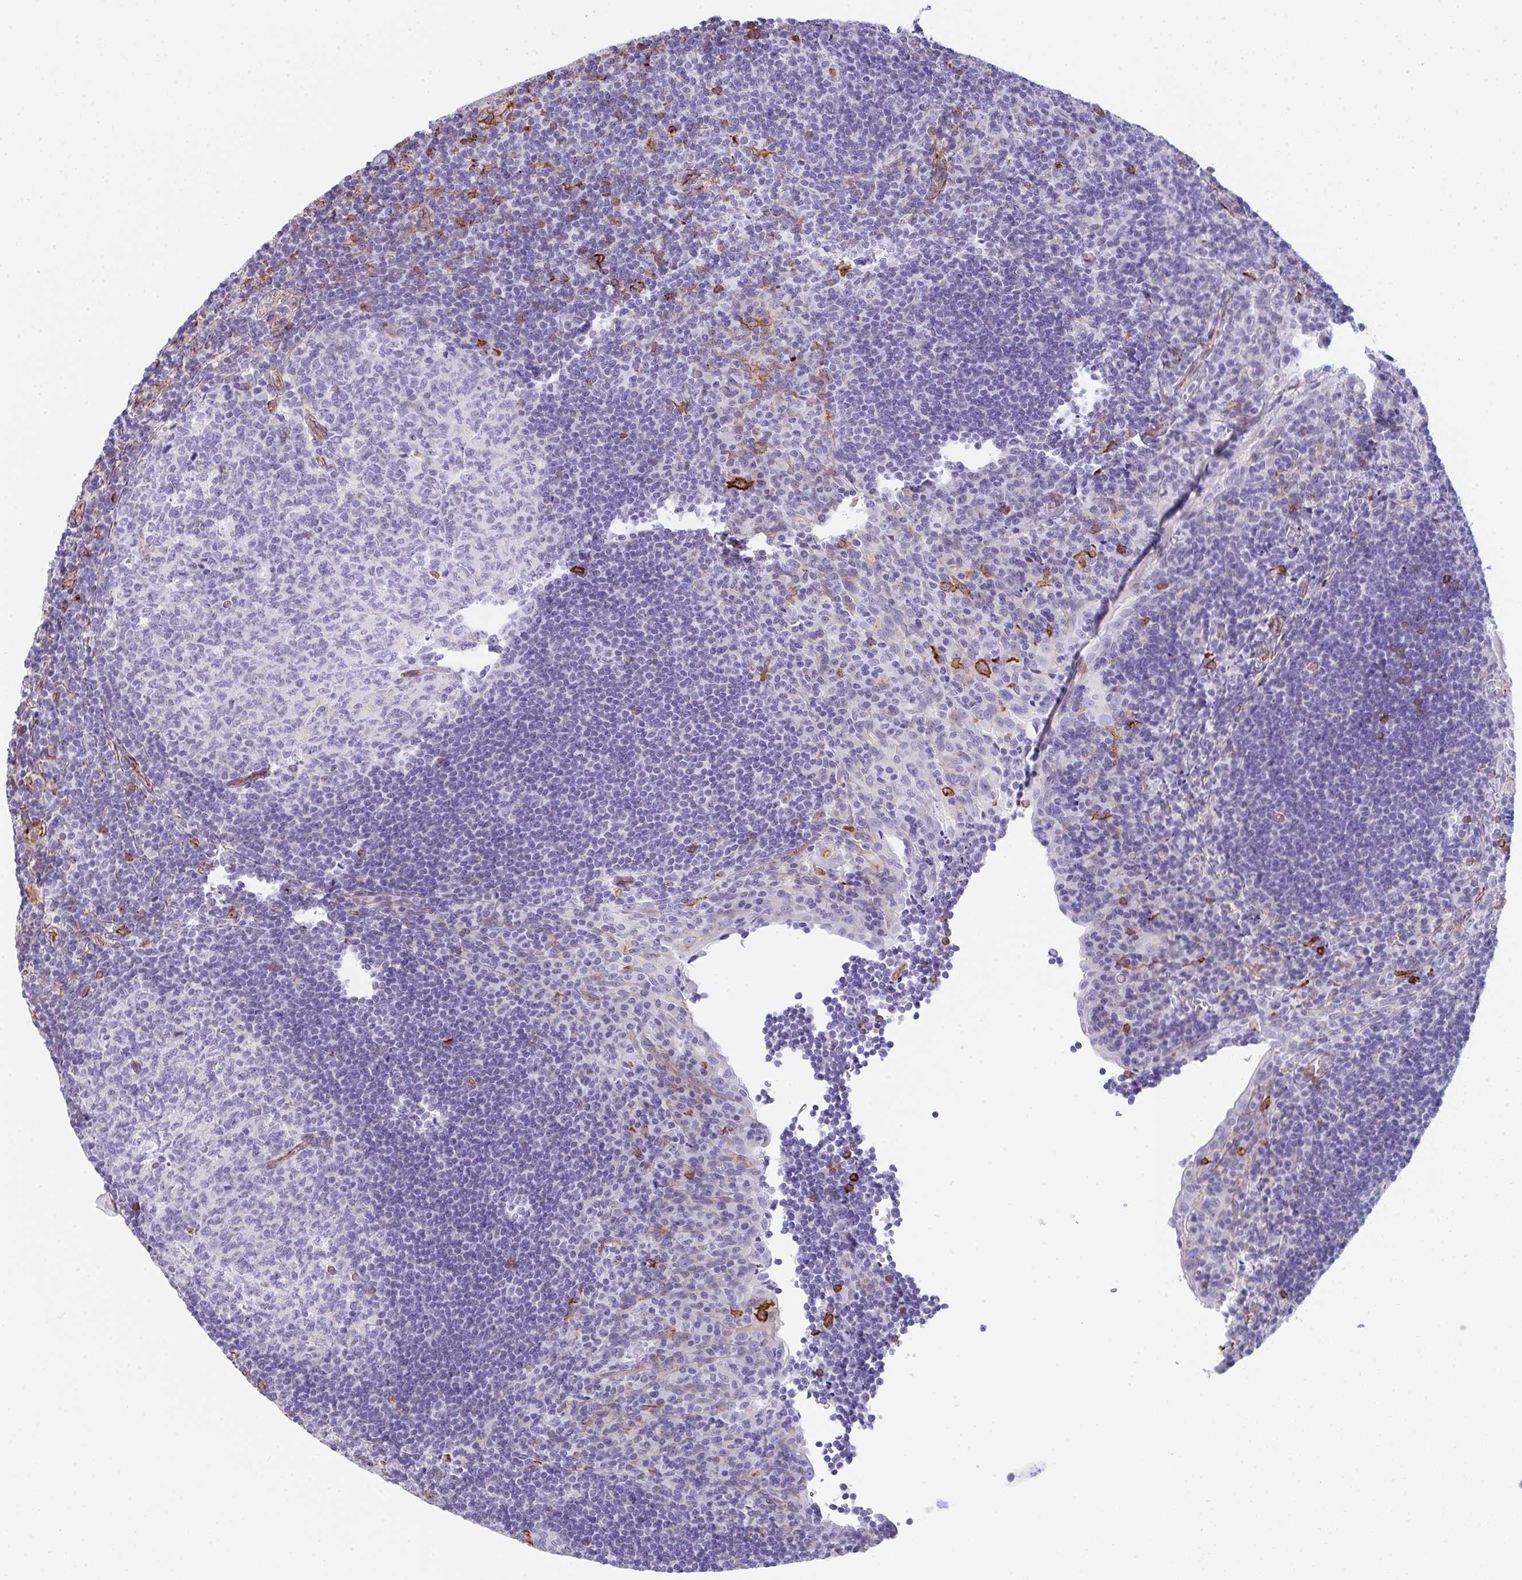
{"staining": {"intensity": "negative", "quantity": "none", "location": "none"}, "tissue": "tonsil", "cell_type": "Germinal center cells", "image_type": "normal", "snomed": [{"axis": "morphology", "description": "Normal tissue, NOS"}, {"axis": "topography", "description": "Tonsil"}], "caption": "The immunohistochemistry histopathology image has no significant expression in germinal center cells of tonsil.", "gene": "DBN1", "patient": {"sex": "male", "age": 17}}